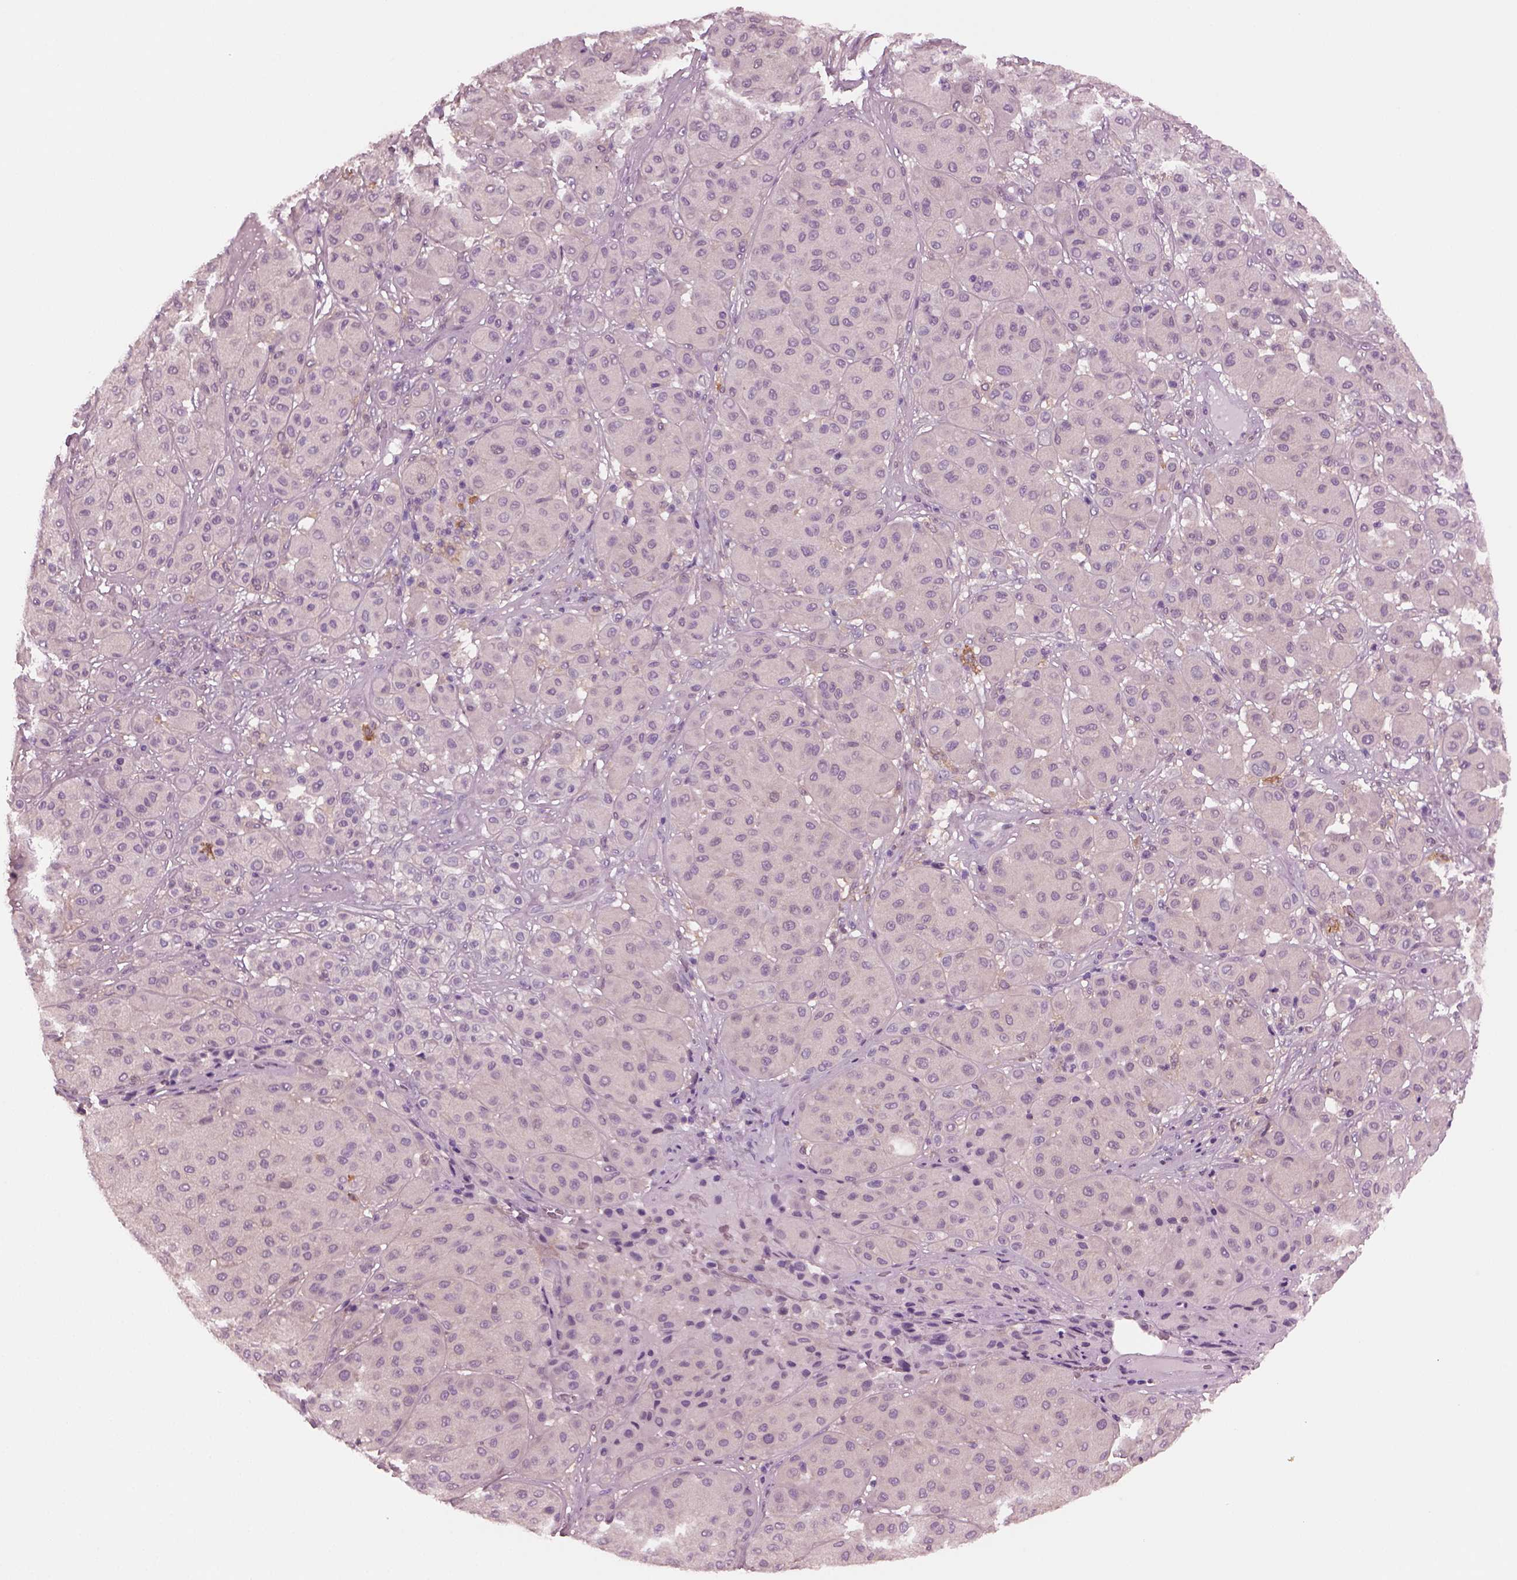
{"staining": {"intensity": "negative", "quantity": "none", "location": "none"}, "tissue": "melanoma", "cell_type": "Tumor cells", "image_type": "cancer", "snomed": [{"axis": "morphology", "description": "Malignant melanoma, Metastatic site"}, {"axis": "topography", "description": "Smooth muscle"}], "caption": "Immunohistochemical staining of melanoma demonstrates no significant staining in tumor cells. The staining is performed using DAB brown chromogen with nuclei counter-stained in using hematoxylin.", "gene": "SHTN1", "patient": {"sex": "male", "age": 41}}